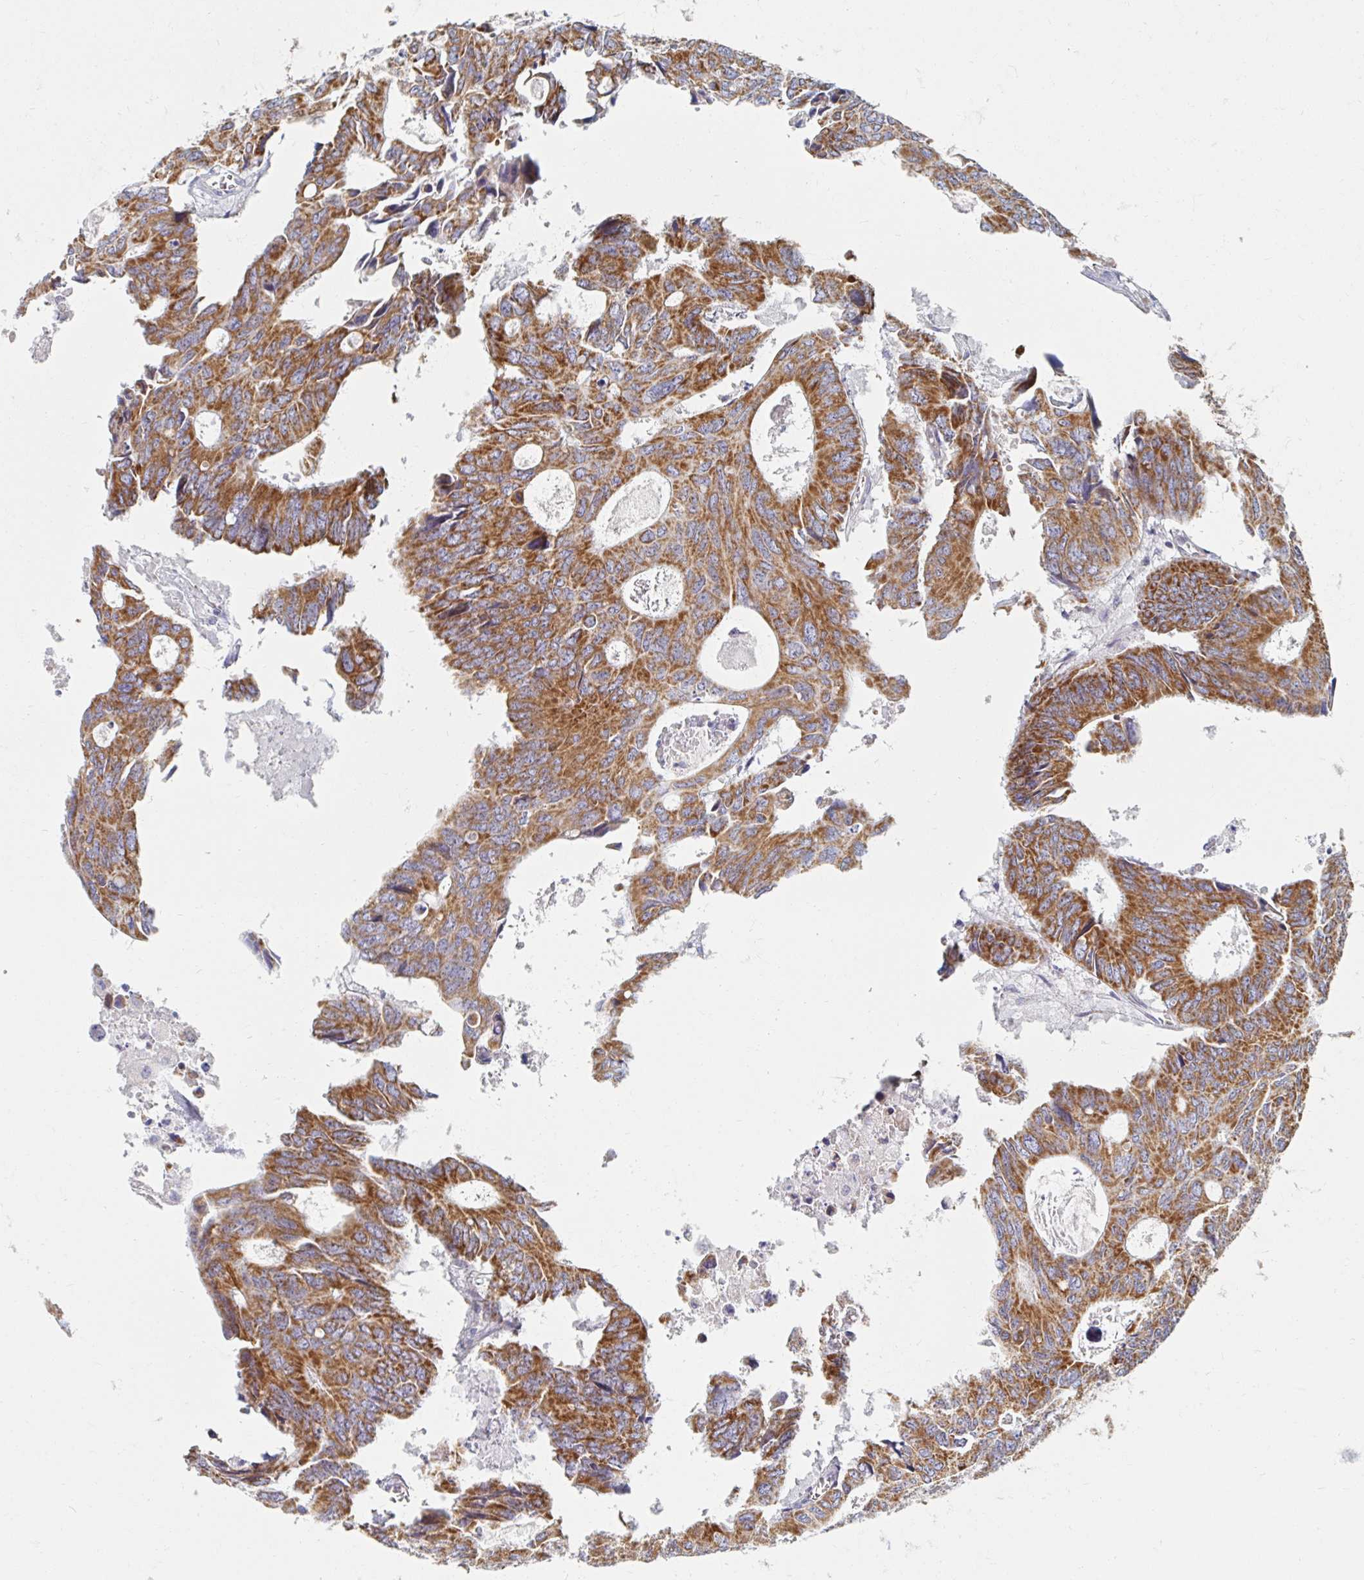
{"staining": {"intensity": "strong", "quantity": ">75%", "location": "cytoplasmic/membranous"}, "tissue": "colorectal cancer", "cell_type": "Tumor cells", "image_type": "cancer", "snomed": [{"axis": "morphology", "description": "Adenocarcinoma, NOS"}, {"axis": "topography", "description": "Rectum"}], "caption": "IHC (DAB) staining of colorectal adenocarcinoma demonstrates strong cytoplasmic/membranous protein expression in approximately >75% of tumor cells.", "gene": "MAVS", "patient": {"sex": "male", "age": 76}}